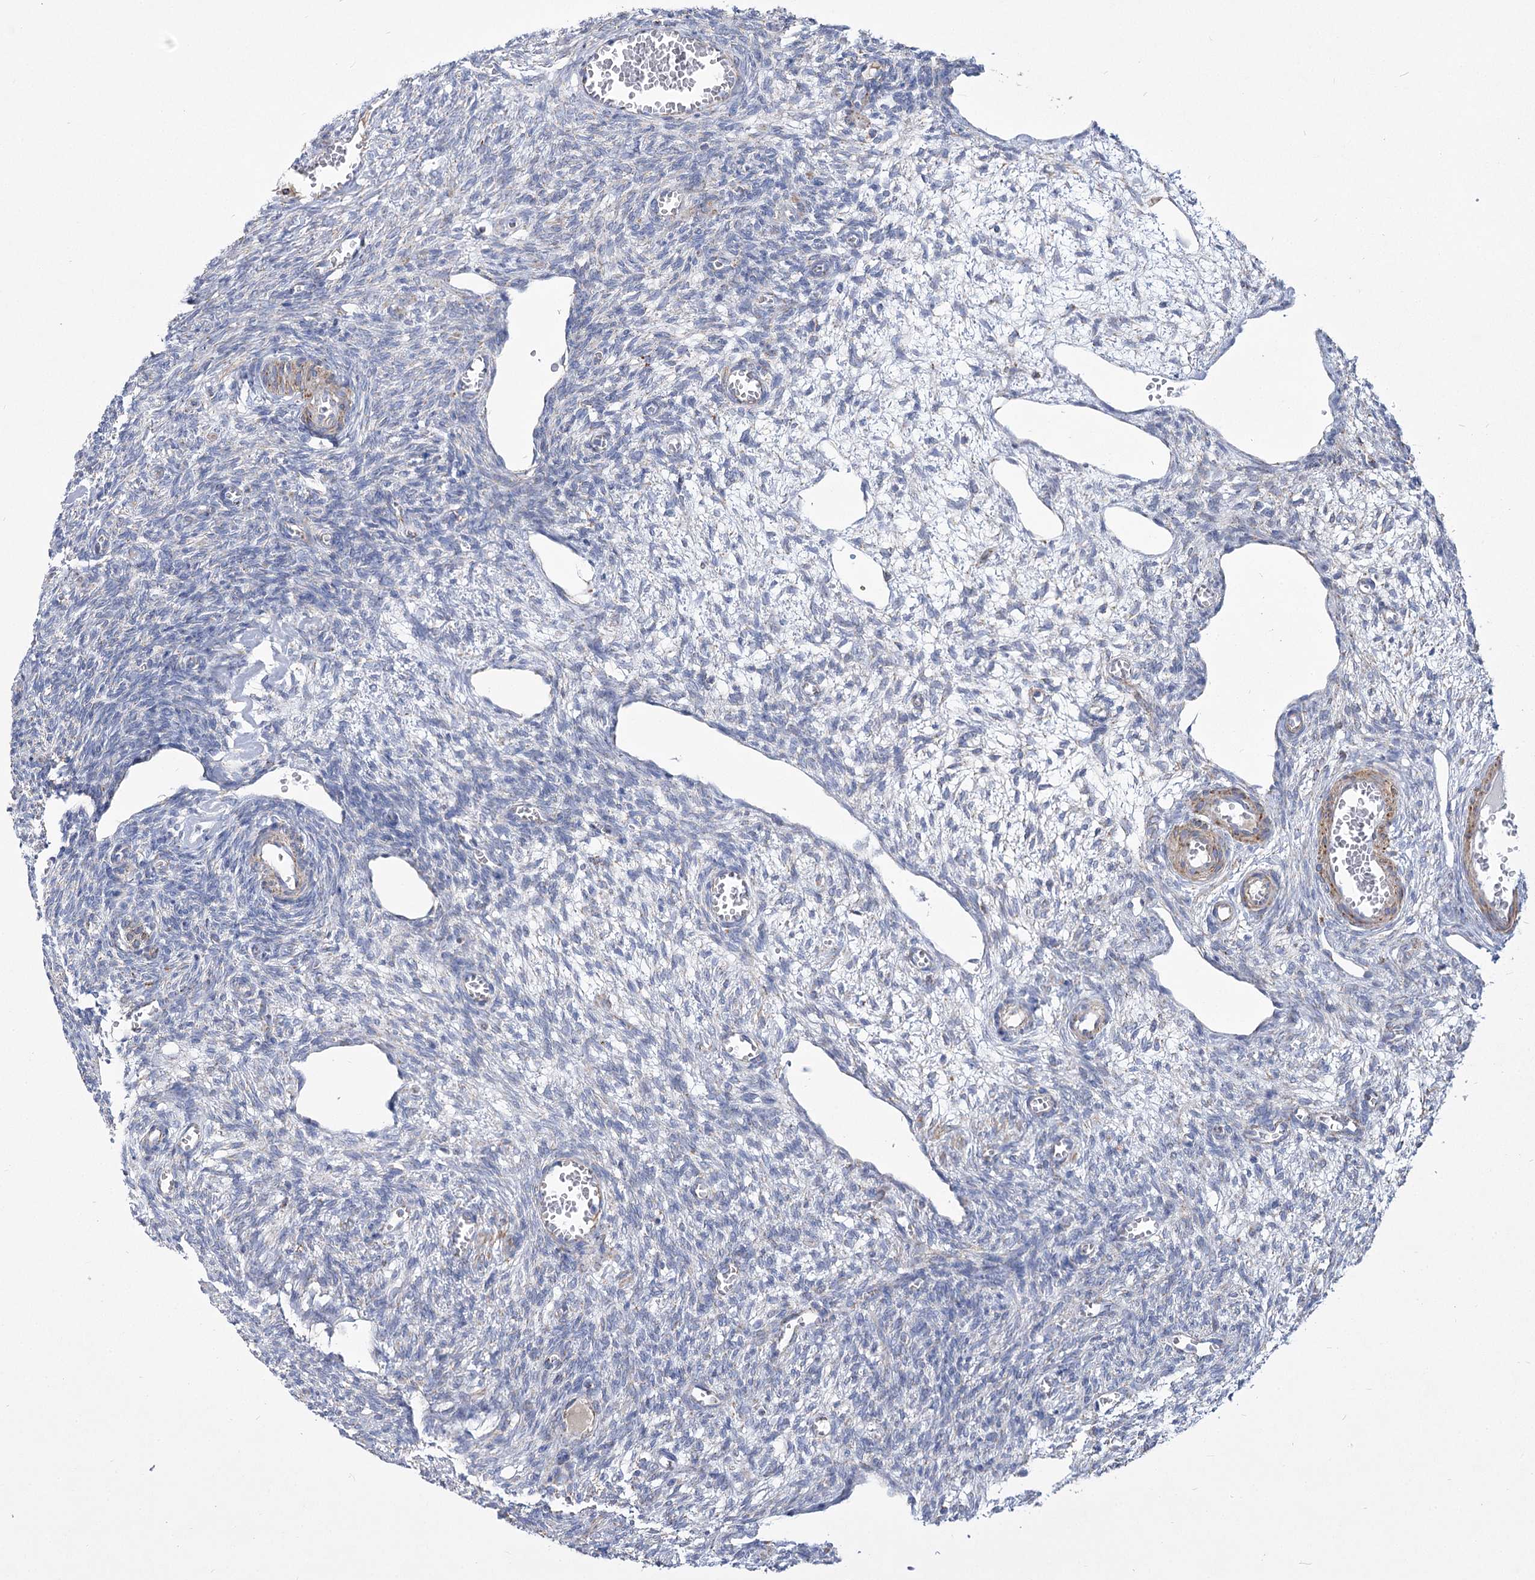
{"staining": {"intensity": "negative", "quantity": "none", "location": "none"}, "tissue": "ovary", "cell_type": "Ovarian stroma cells", "image_type": "normal", "snomed": [{"axis": "morphology", "description": "Normal tissue, NOS"}, {"axis": "topography", "description": "Ovary"}], "caption": "High power microscopy micrograph of an IHC micrograph of benign ovary, revealing no significant staining in ovarian stroma cells.", "gene": "PDHB", "patient": {"sex": "female", "age": 27}}